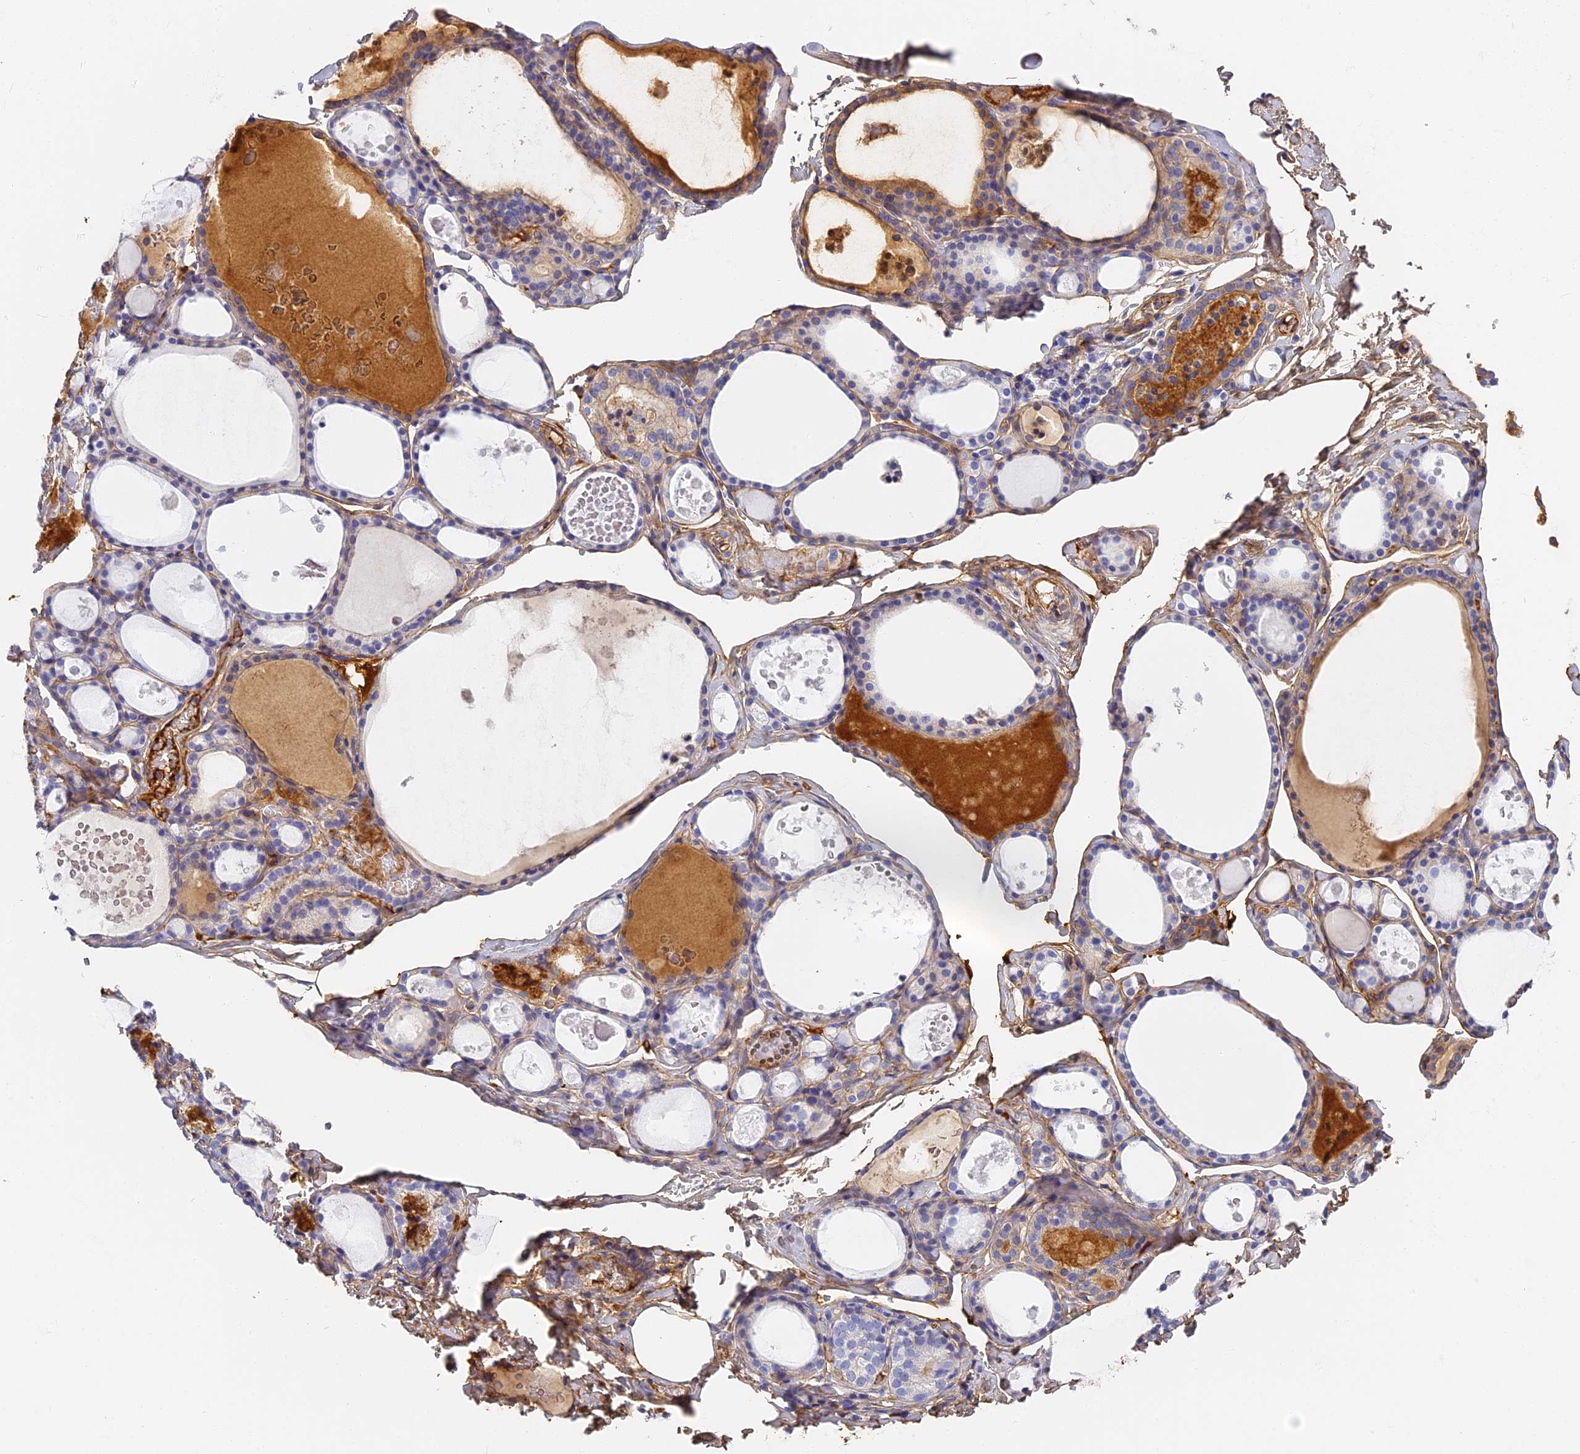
{"staining": {"intensity": "negative", "quantity": "none", "location": "none"}, "tissue": "thyroid gland", "cell_type": "Glandular cells", "image_type": "normal", "snomed": [{"axis": "morphology", "description": "Normal tissue, NOS"}, {"axis": "topography", "description": "Thyroid gland"}], "caption": "This image is of unremarkable thyroid gland stained with immunohistochemistry to label a protein in brown with the nuclei are counter-stained blue. There is no positivity in glandular cells.", "gene": "ITIH1", "patient": {"sex": "male", "age": 56}}